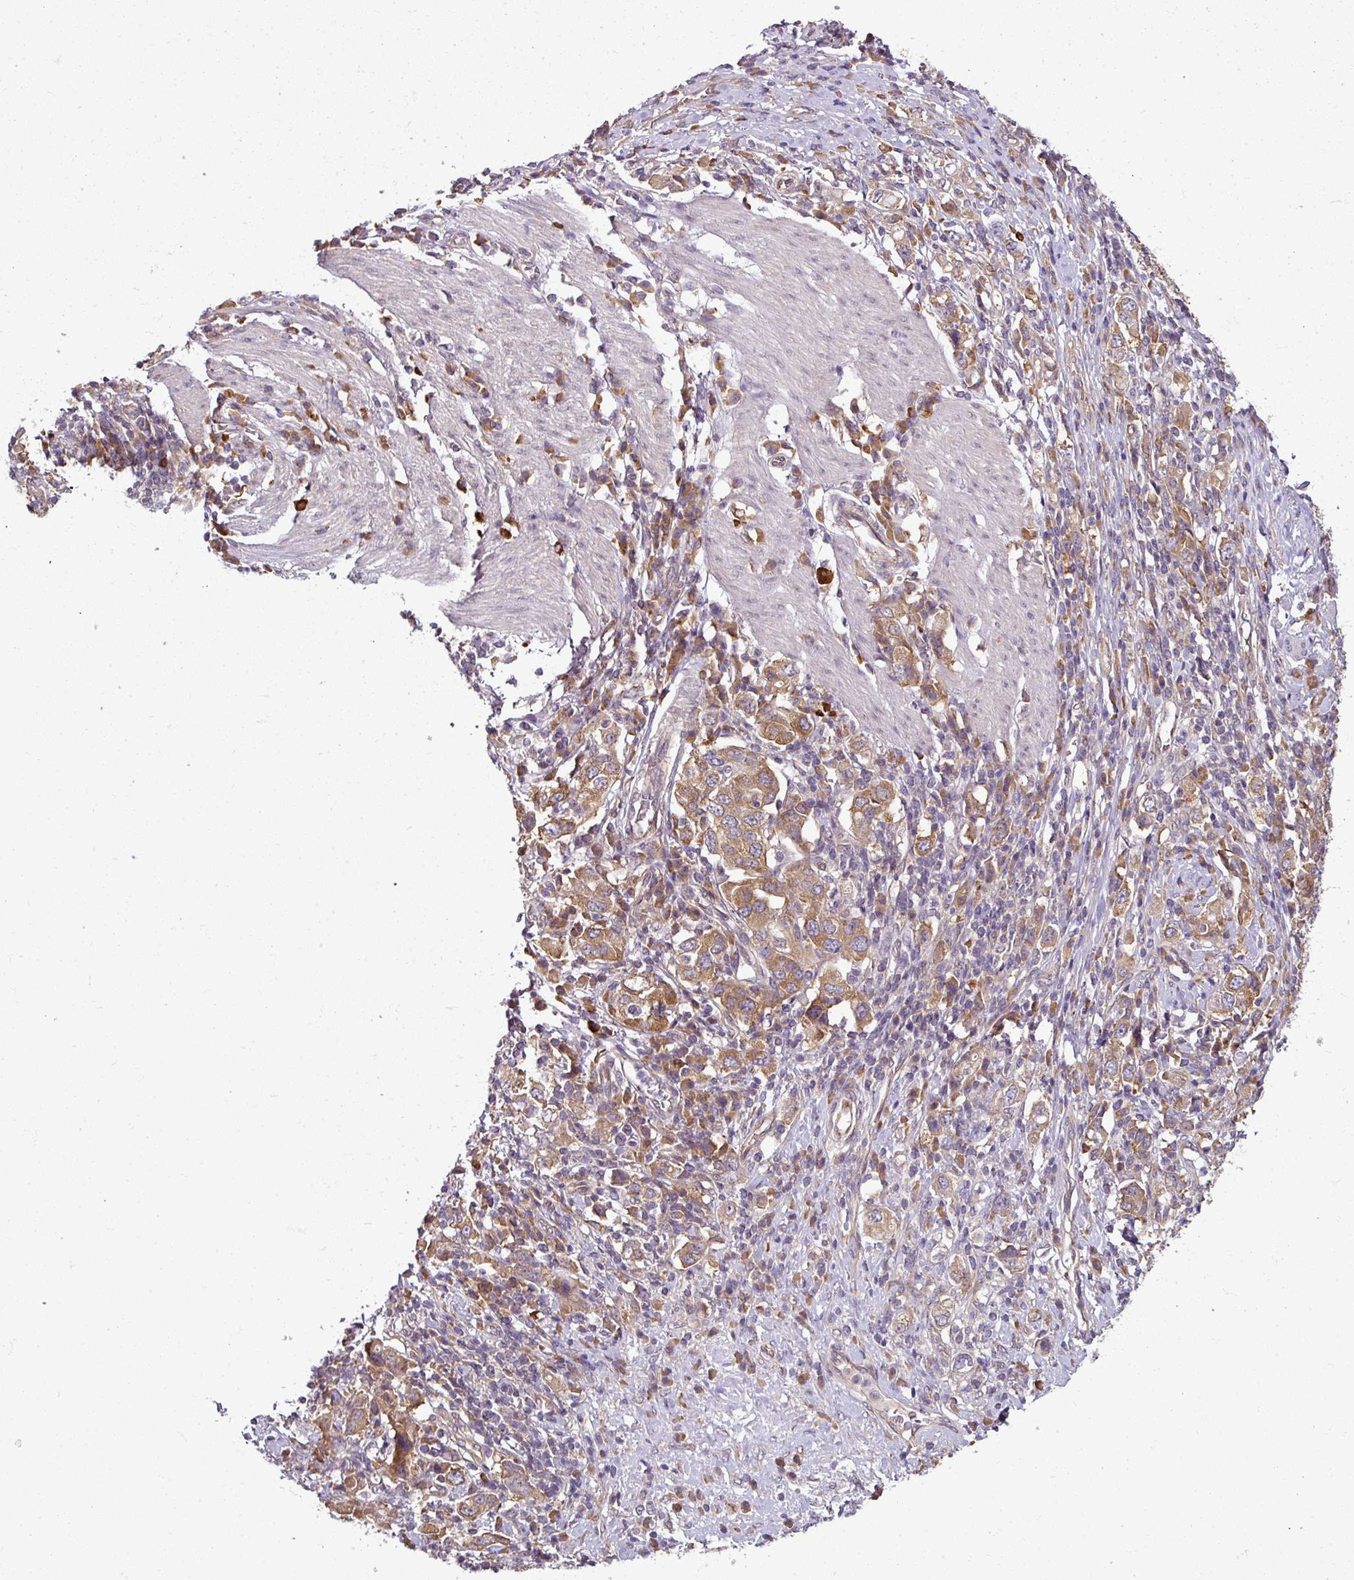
{"staining": {"intensity": "moderate", "quantity": "25%-75%", "location": "cytoplasmic/membranous"}, "tissue": "stomach cancer", "cell_type": "Tumor cells", "image_type": "cancer", "snomed": [{"axis": "morphology", "description": "Adenocarcinoma, NOS"}, {"axis": "topography", "description": "Stomach, upper"}, {"axis": "topography", "description": "Stomach"}], "caption": "Moderate cytoplasmic/membranous expression is present in approximately 25%-75% of tumor cells in adenocarcinoma (stomach).", "gene": "RBM4B", "patient": {"sex": "male", "age": 62}}